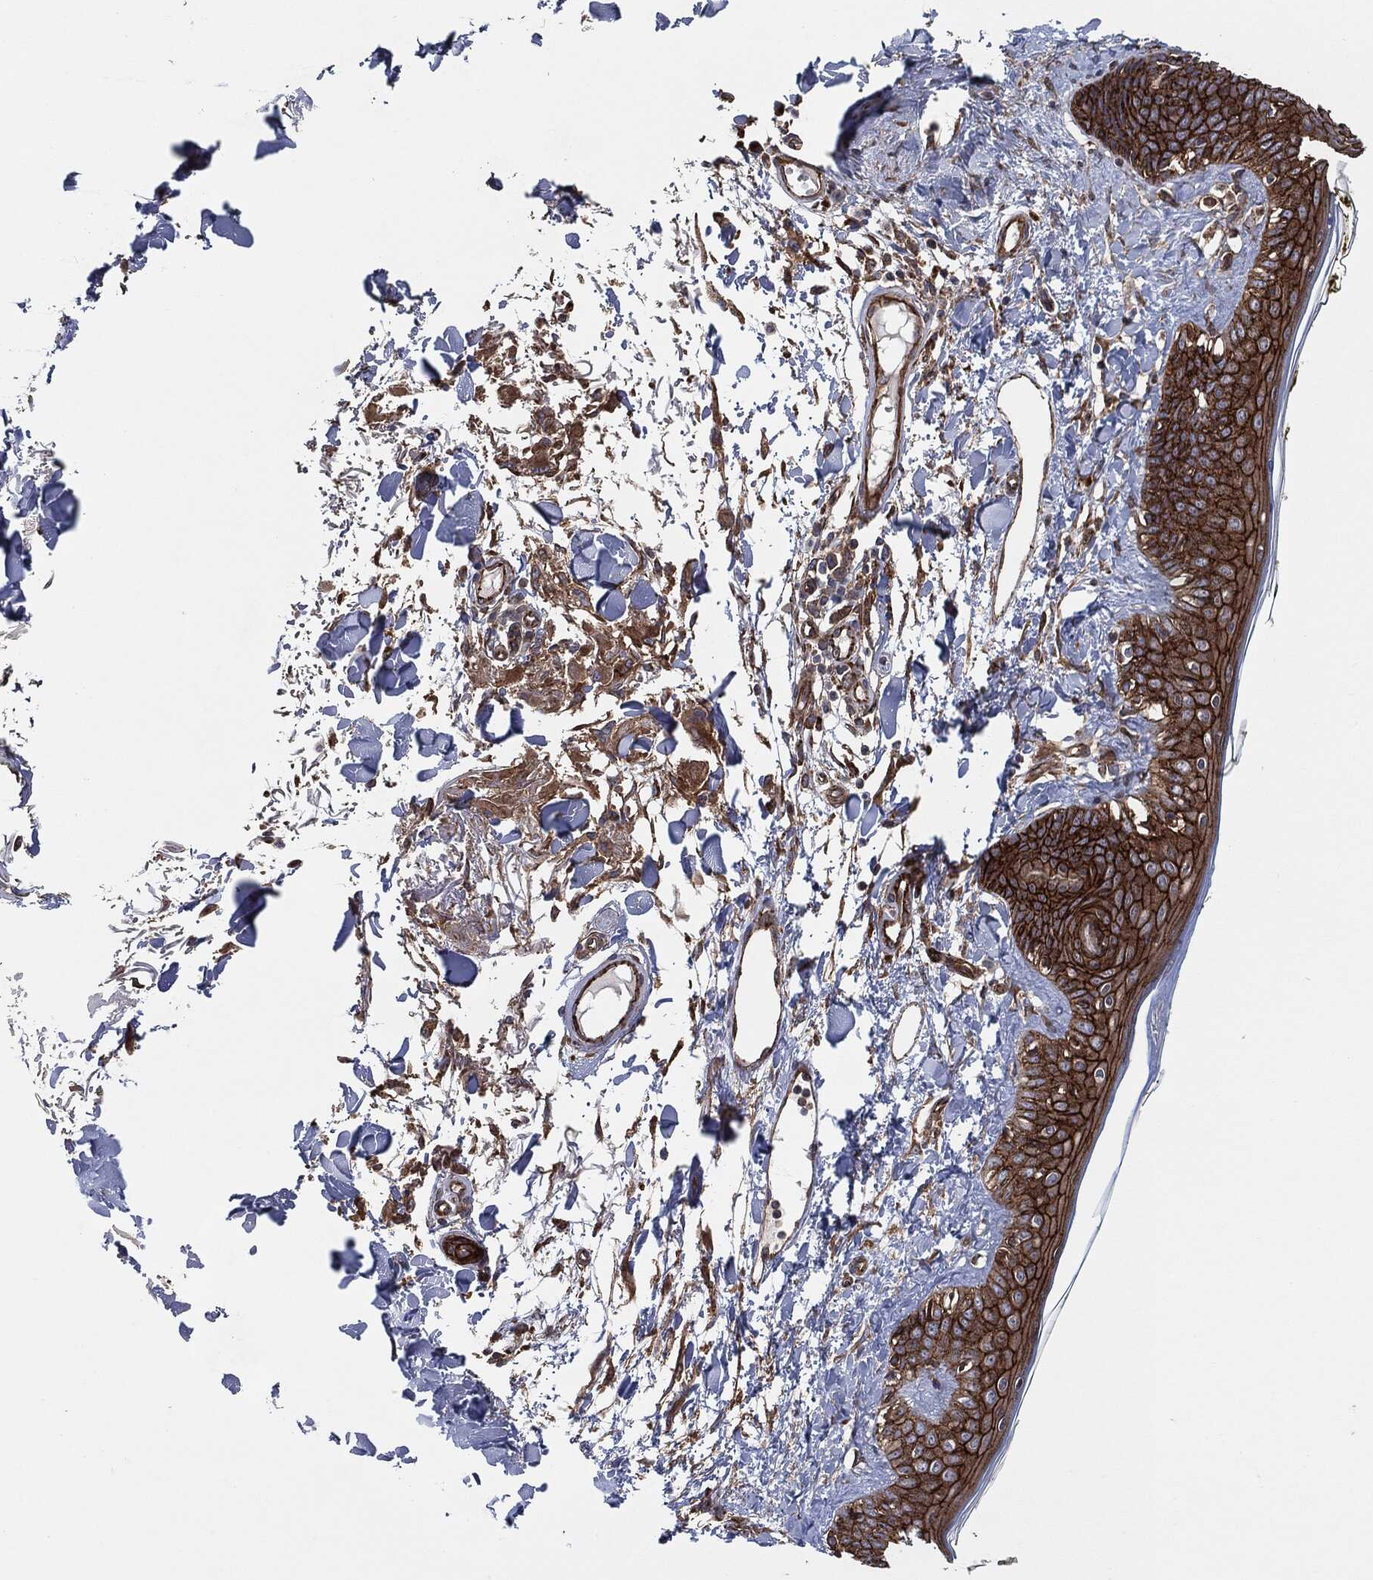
{"staining": {"intensity": "strong", "quantity": ">75%", "location": "cytoplasmic/membranous"}, "tissue": "skin", "cell_type": "Fibroblasts", "image_type": "normal", "snomed": [{"axis": "morphology", "description": "Normal tissue, NOS"}, {"axis": "topography", "description": "Skin"}], "caption": "A brown stain highlights strong cytoplasmic/membranous positivity of a protein in fibroblasts of benign skin.", "gene": "CTNNA1", "patient": {"sex": "male", "age": 76}}